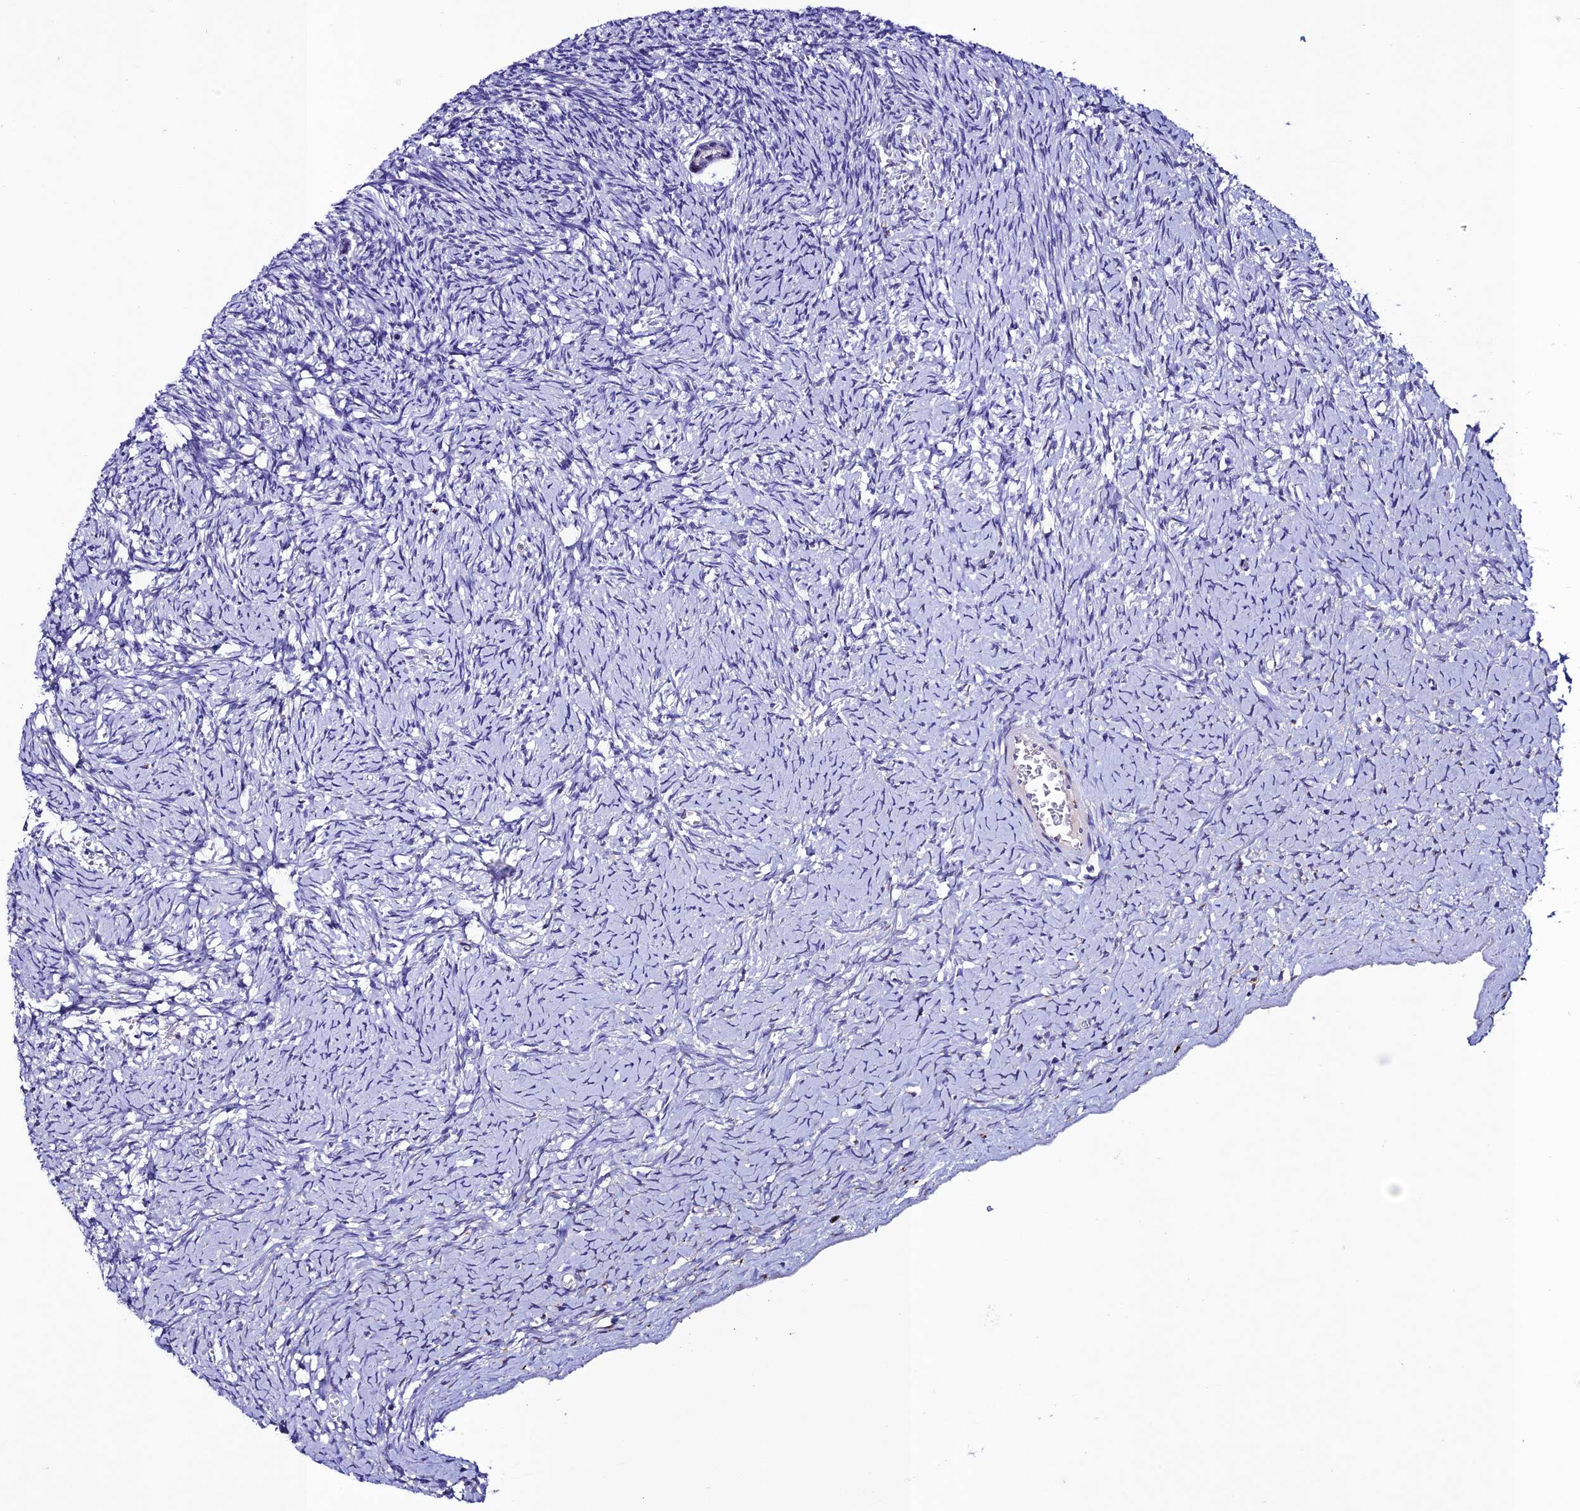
{"staining": {"intensity": "negative", "quantity": "none", "location": "none"}, "tissue": "ovary", "cell_type": "Follicle cells", "image_type": "normal", "snomed": [{"axis": "morphology", "description": "Normal tissue, NOS"}, {"axis": "topography", "description": "Ovary"}], "caption": "IHC photomicrograph of normal ovary stained for a protein (brown), which exhibits no staining in follicle cells. The staining is performed using DAB (3,3'-diaminobenzidine) brown chromogen with nuclei counter-stained in using hematoxylin.", "gene": "OR51Q1", "patient": {"sex": "female", "age": 39}}